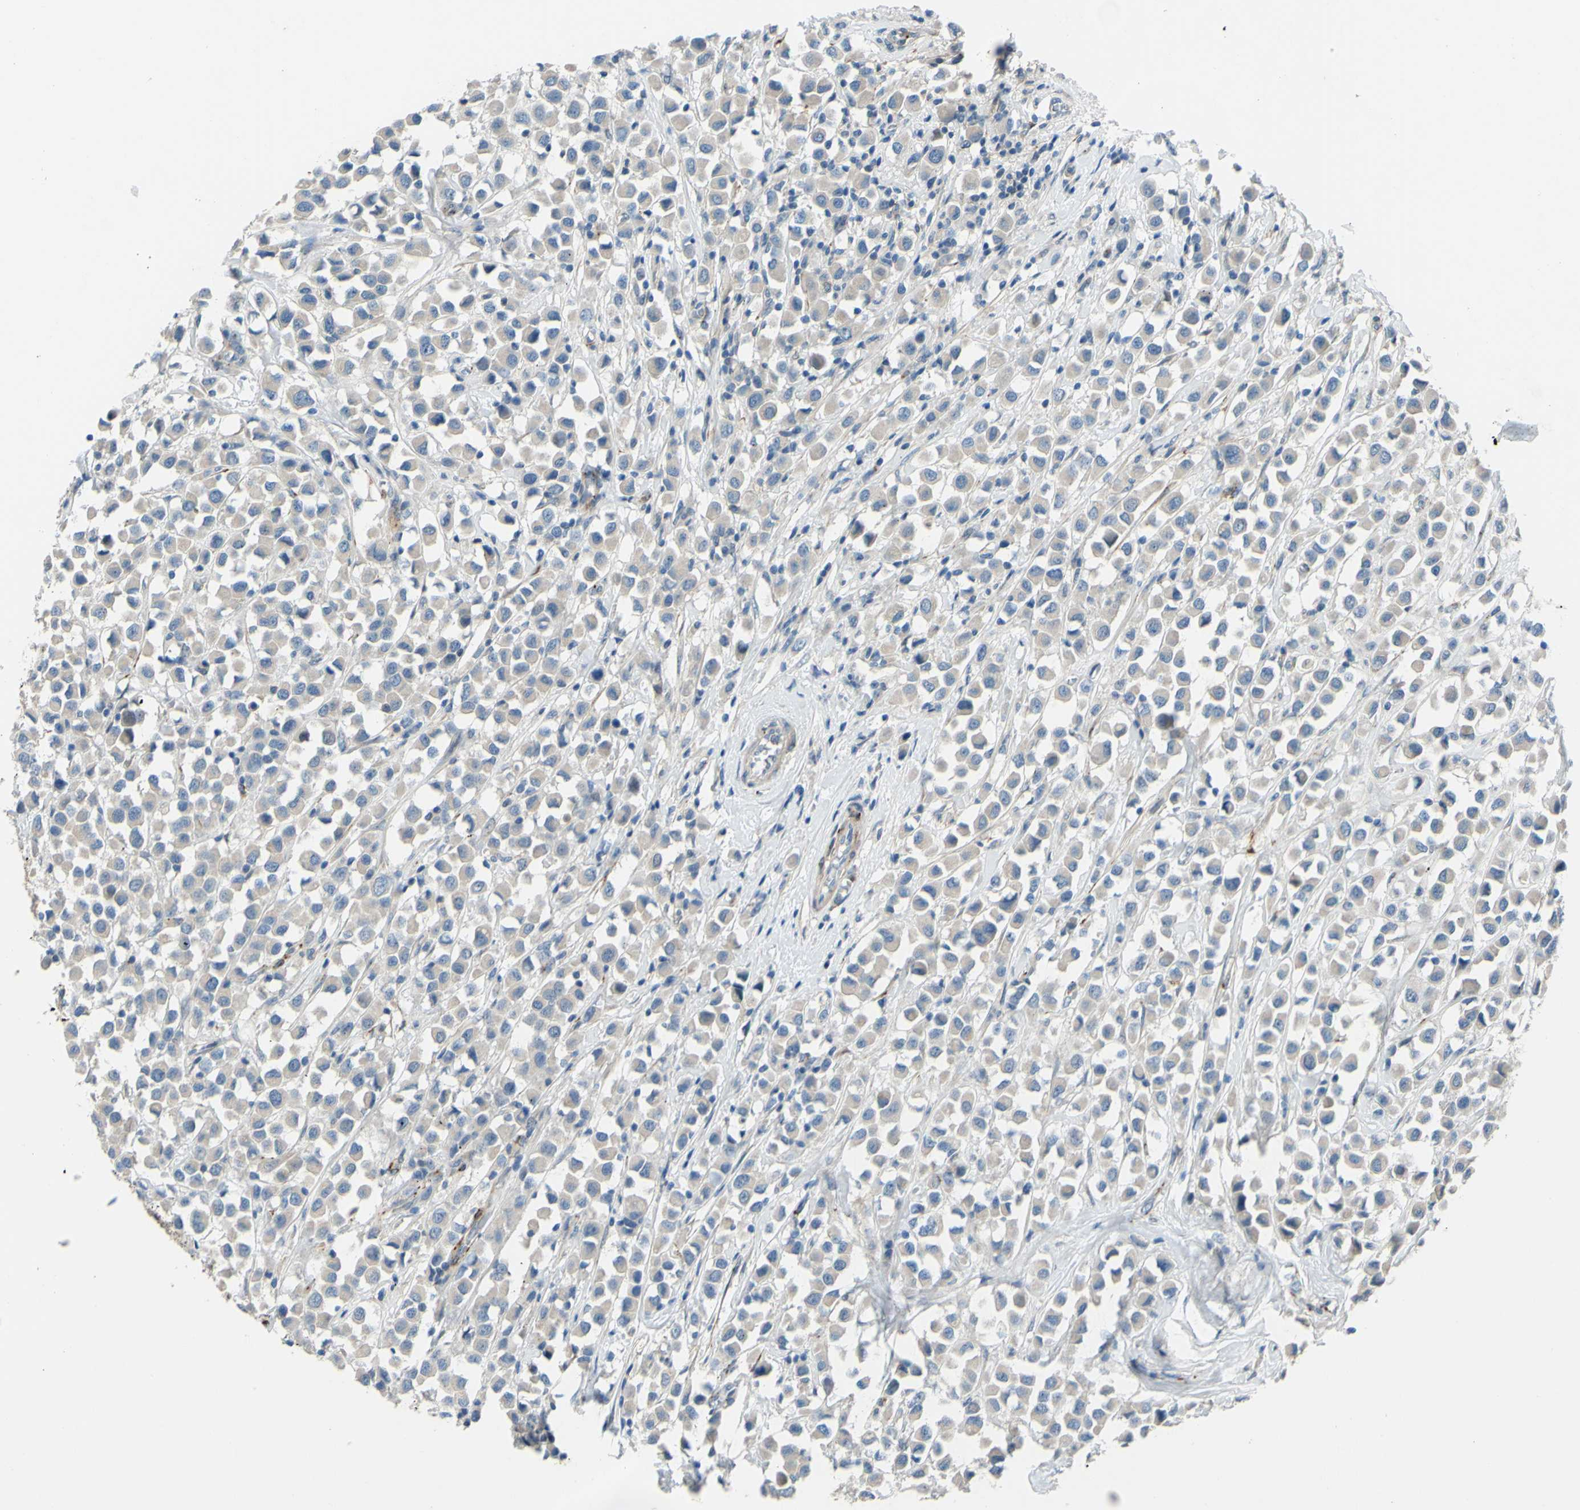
{"staining": {"intensity": "weak", "quantity": ">75%", "location": "cytoplasmic/membranous"}, "tissue": "breast cancer", "cell_type": "Tumor cells", "image_type": "cancer", "snomed": [{"axis": "morphology", "description": "Duct carcinoma"}, {"axis": "topography", "description": "Breast"}], "caption": "The histopathology image demonstrates a brown stain indicating the presence of a protein in the cytoplasmic/membranous of tumor cells in invasive ductal carcinoma (breast).", "gene": "ARHGAP1", "patient": {"sex": "female", "age": 61}}